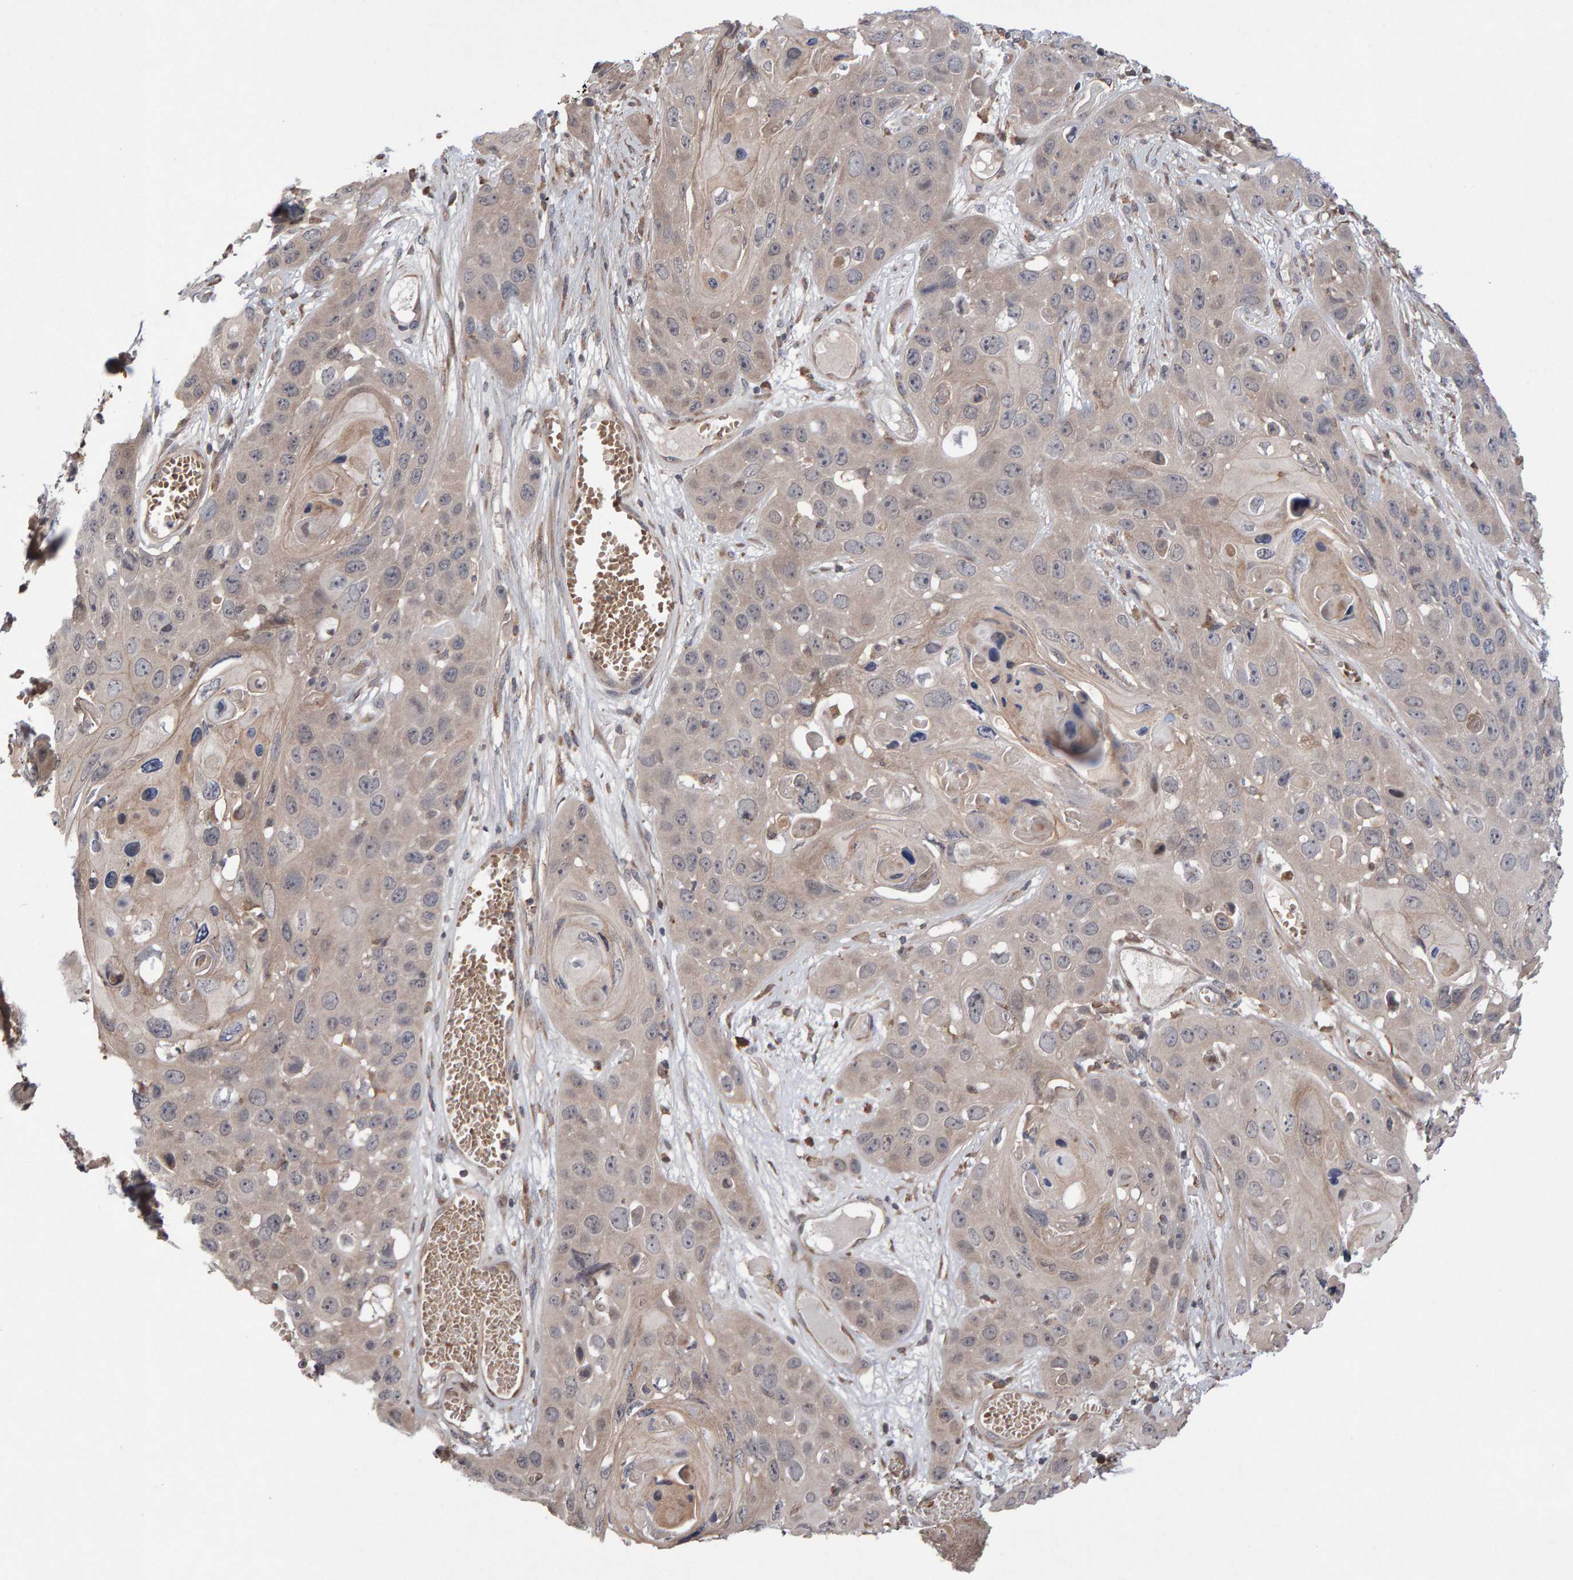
{"staining": {"intensity": "negative", "quantity": "none", "location": "none"}, "tissue": "skin cancer", "cell_type": "Tumor cells", "image_type": "cancer", "snomed": [{"axis": "morphology", "description": "Squamous cell carcinoma, NOS"}, {"axis": "topography", "description": "Skin"}], "caption": "IHC image of neoplastic tissue: human skin cancer stained with DAB (3,3'-diaminobenzidine) reveals no significant protein positivity in tumor cells.", "gene": "PECR", "patient": {"sex": "male", "age": 55}}